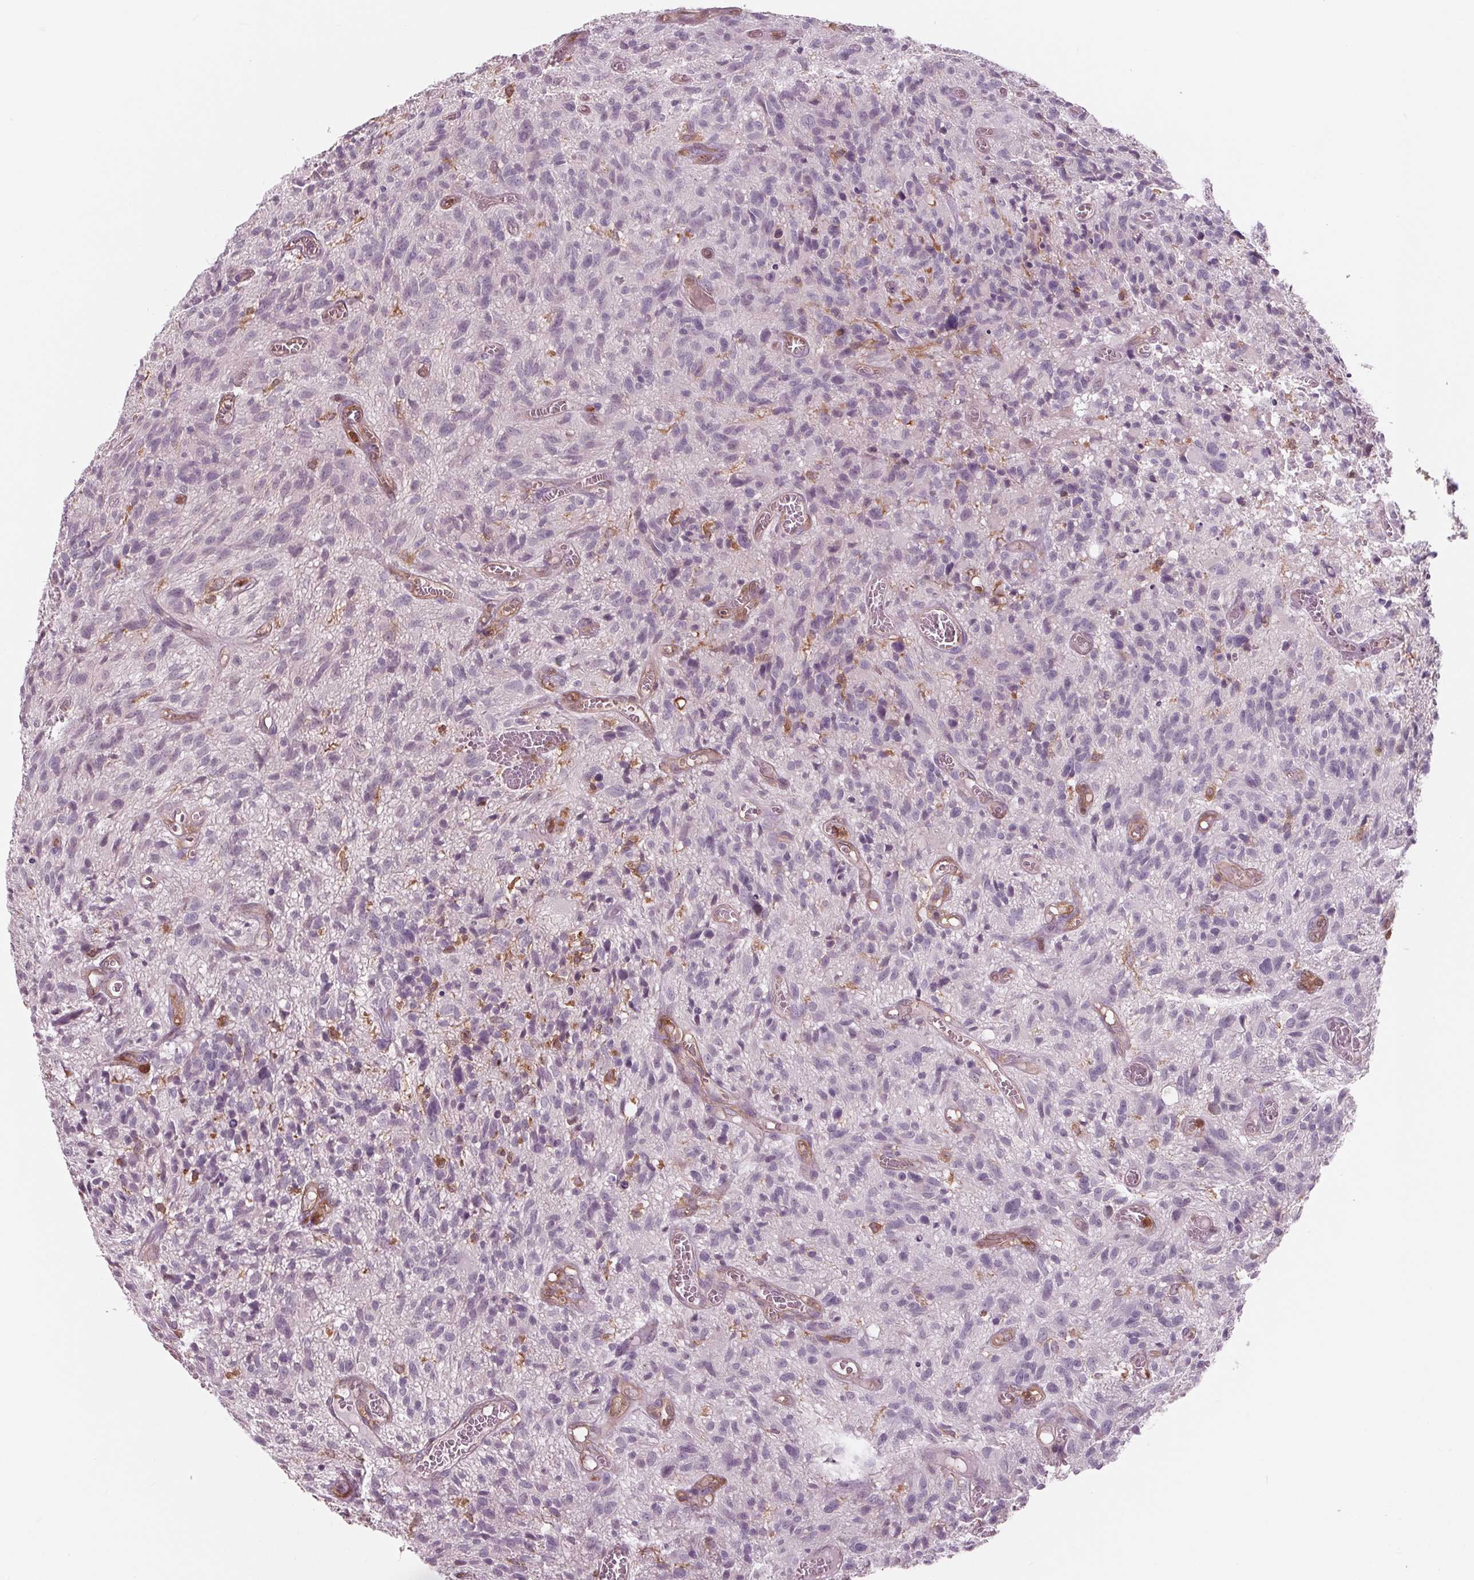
{"staining": {"intensity": "negative", "quantity": "none", "location": "none"}, "tissue": "glioma", "cell_type": "Tumor cells", "image_type": "cancer", "snomed": [{"axis": "morphology", "description": "Glioma, malignant, High grade"}, {"axis": "topography", "description": "Brain"}], "caption": "This is a histopathology image of immunohistochemistry staining of glioma, which shows no positivity in tumor cells.", "gene": "ARHGAP25", "patient": {"sex": "male", "age": 75}}